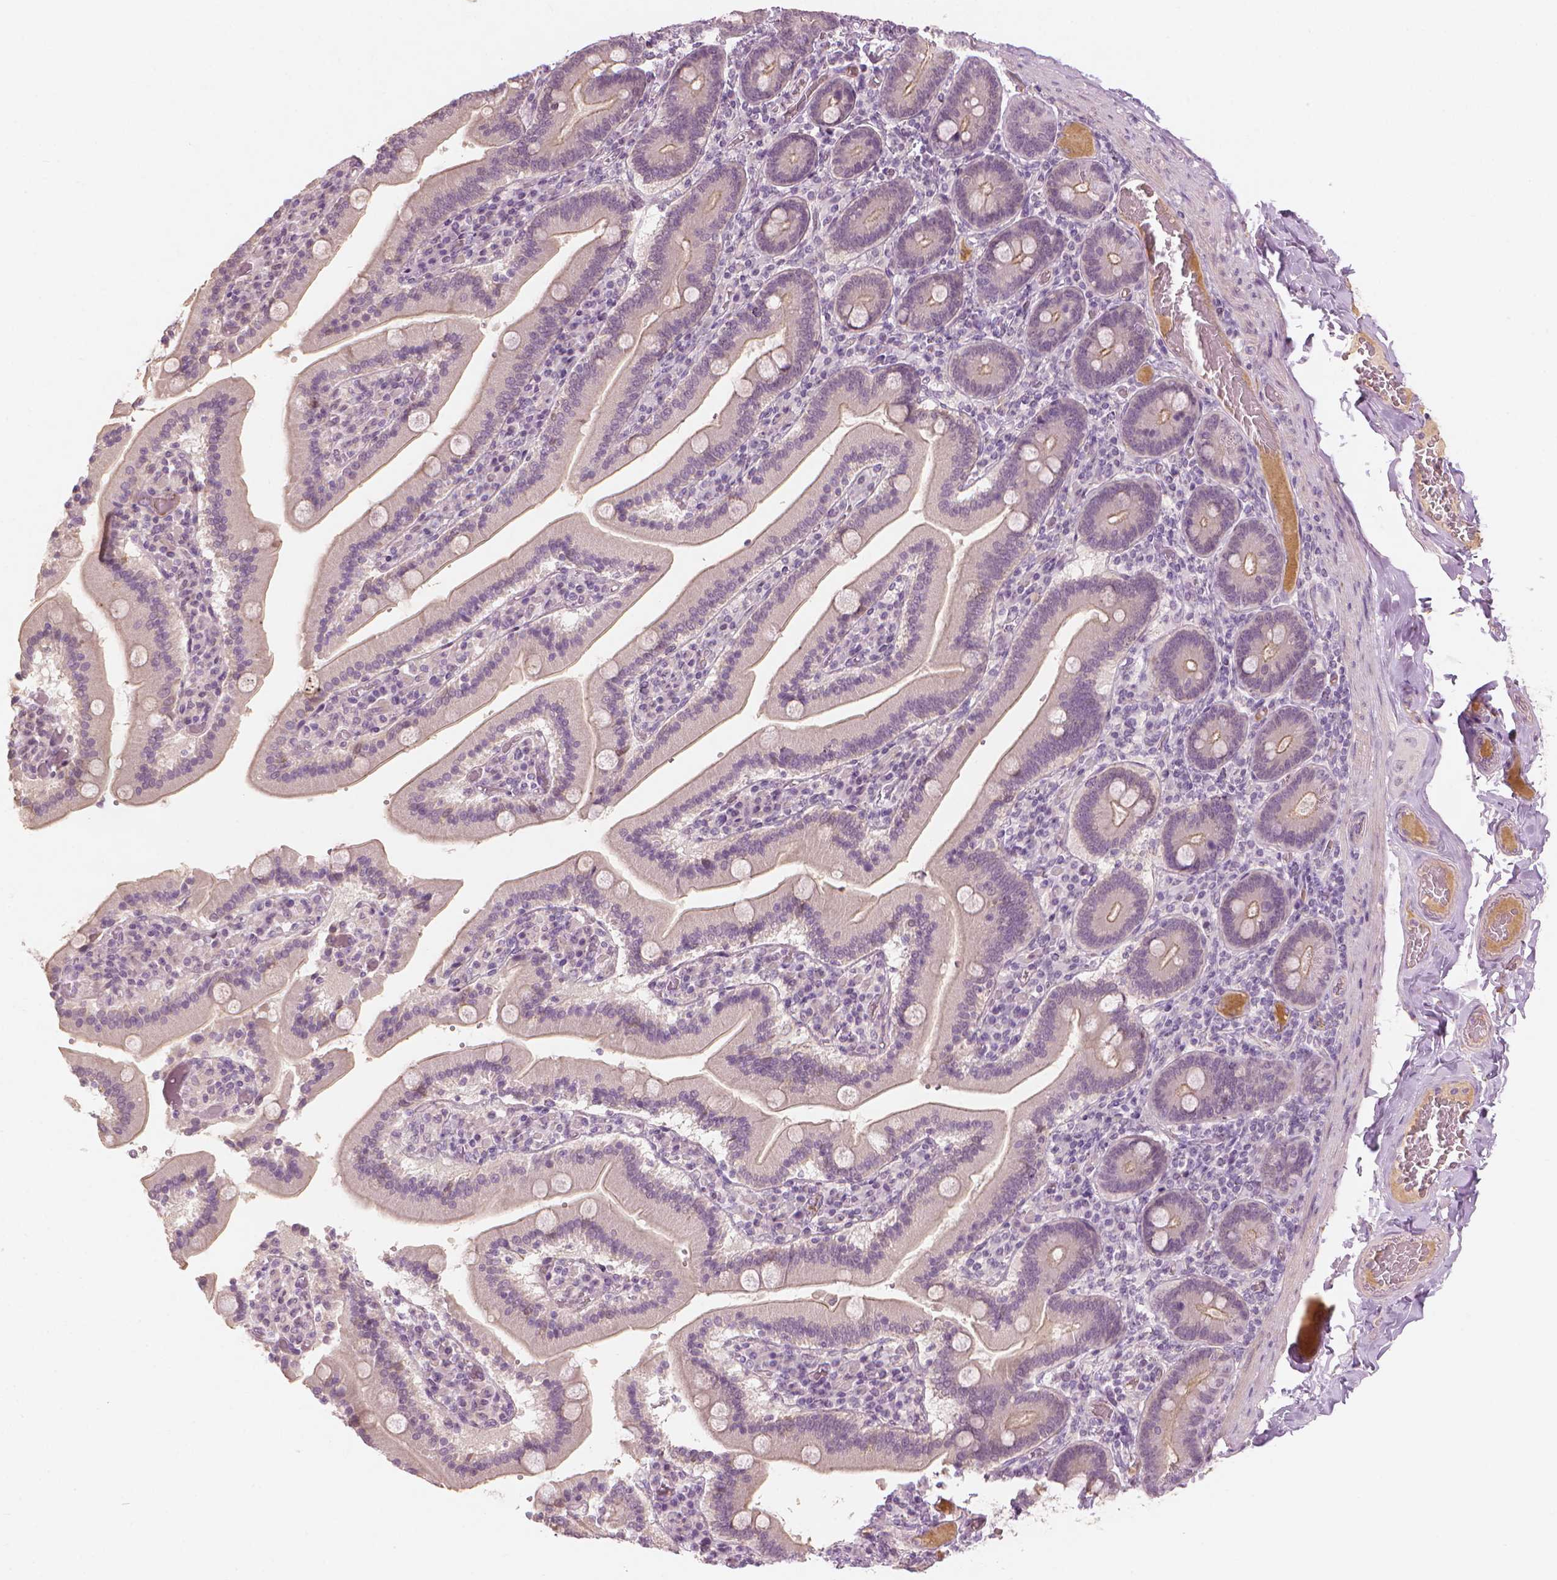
{"staining": {"intensity": "weak", "quantity": "25%-75%", "location": "cytoplasmic/membranous"}, "tissue": "duodenum", "cell_type": "Glandular cells", "image_type": "normal", "snomed": [{"axis": "morphology", "description": "Normal tissue, NOS"}, {"axis": "topography", "description": "Duodenum"}], "caption": "Protein staining reveals weak cytoplasmic/membranous expression in approximately 25%-75% of glandular cells in normal duodenum.", "gene": "SAXO2", "patient": {"sex": "female", "age": 62}}